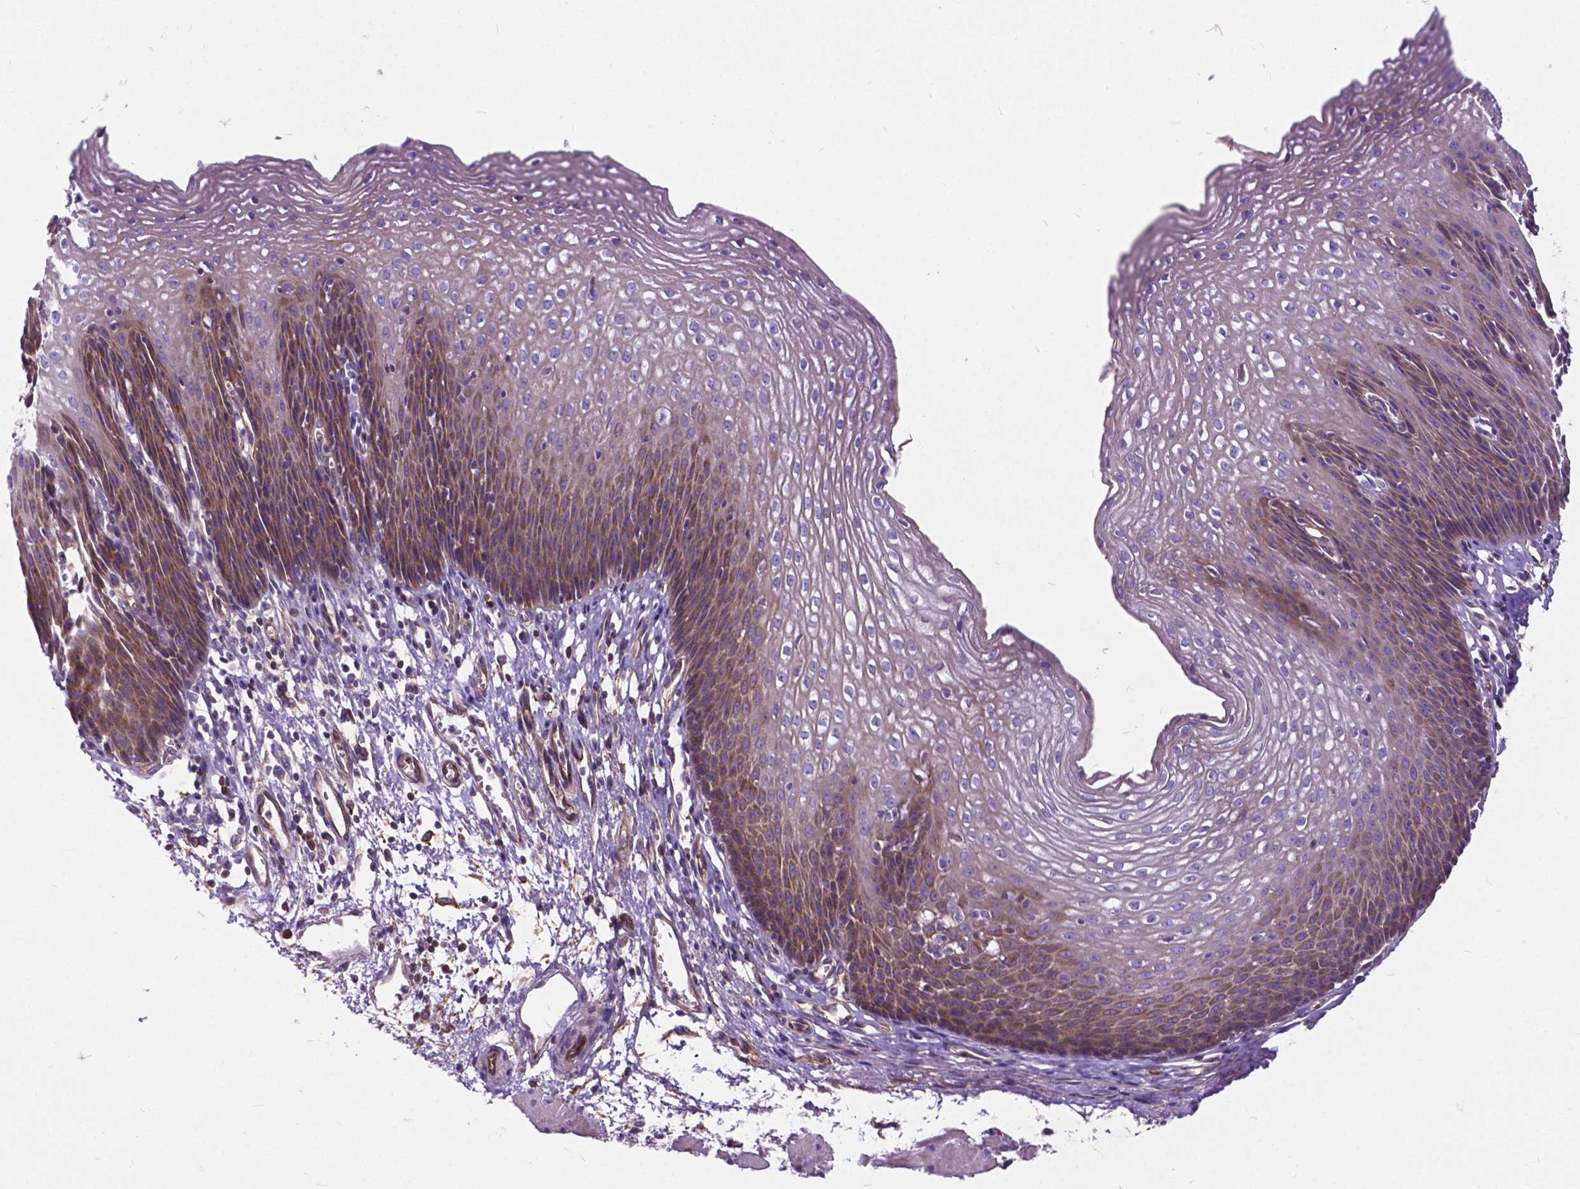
{"staining": {"intensity": "moderate", "quantity": "25%-75%", "location": "cytoplasmic/membranous"}, "tissue": "esophagus", "cell_type": "Squamous epithelial cells", "image_type": "normal", "snomed": [{"axis": "morphology", "description": "Normal tissue, NOS"}, {"axis": "topography", "description": "Esophagus"}], "caption": "Brown immunohistochemical staining in unremarkable human esophagus displays moderate cytoplasmic/membranous expression in approximately 25%-75% of squamous epithelial cells.", "gene": "FLT4", "patient": {"sex": "female", "age": 64}}